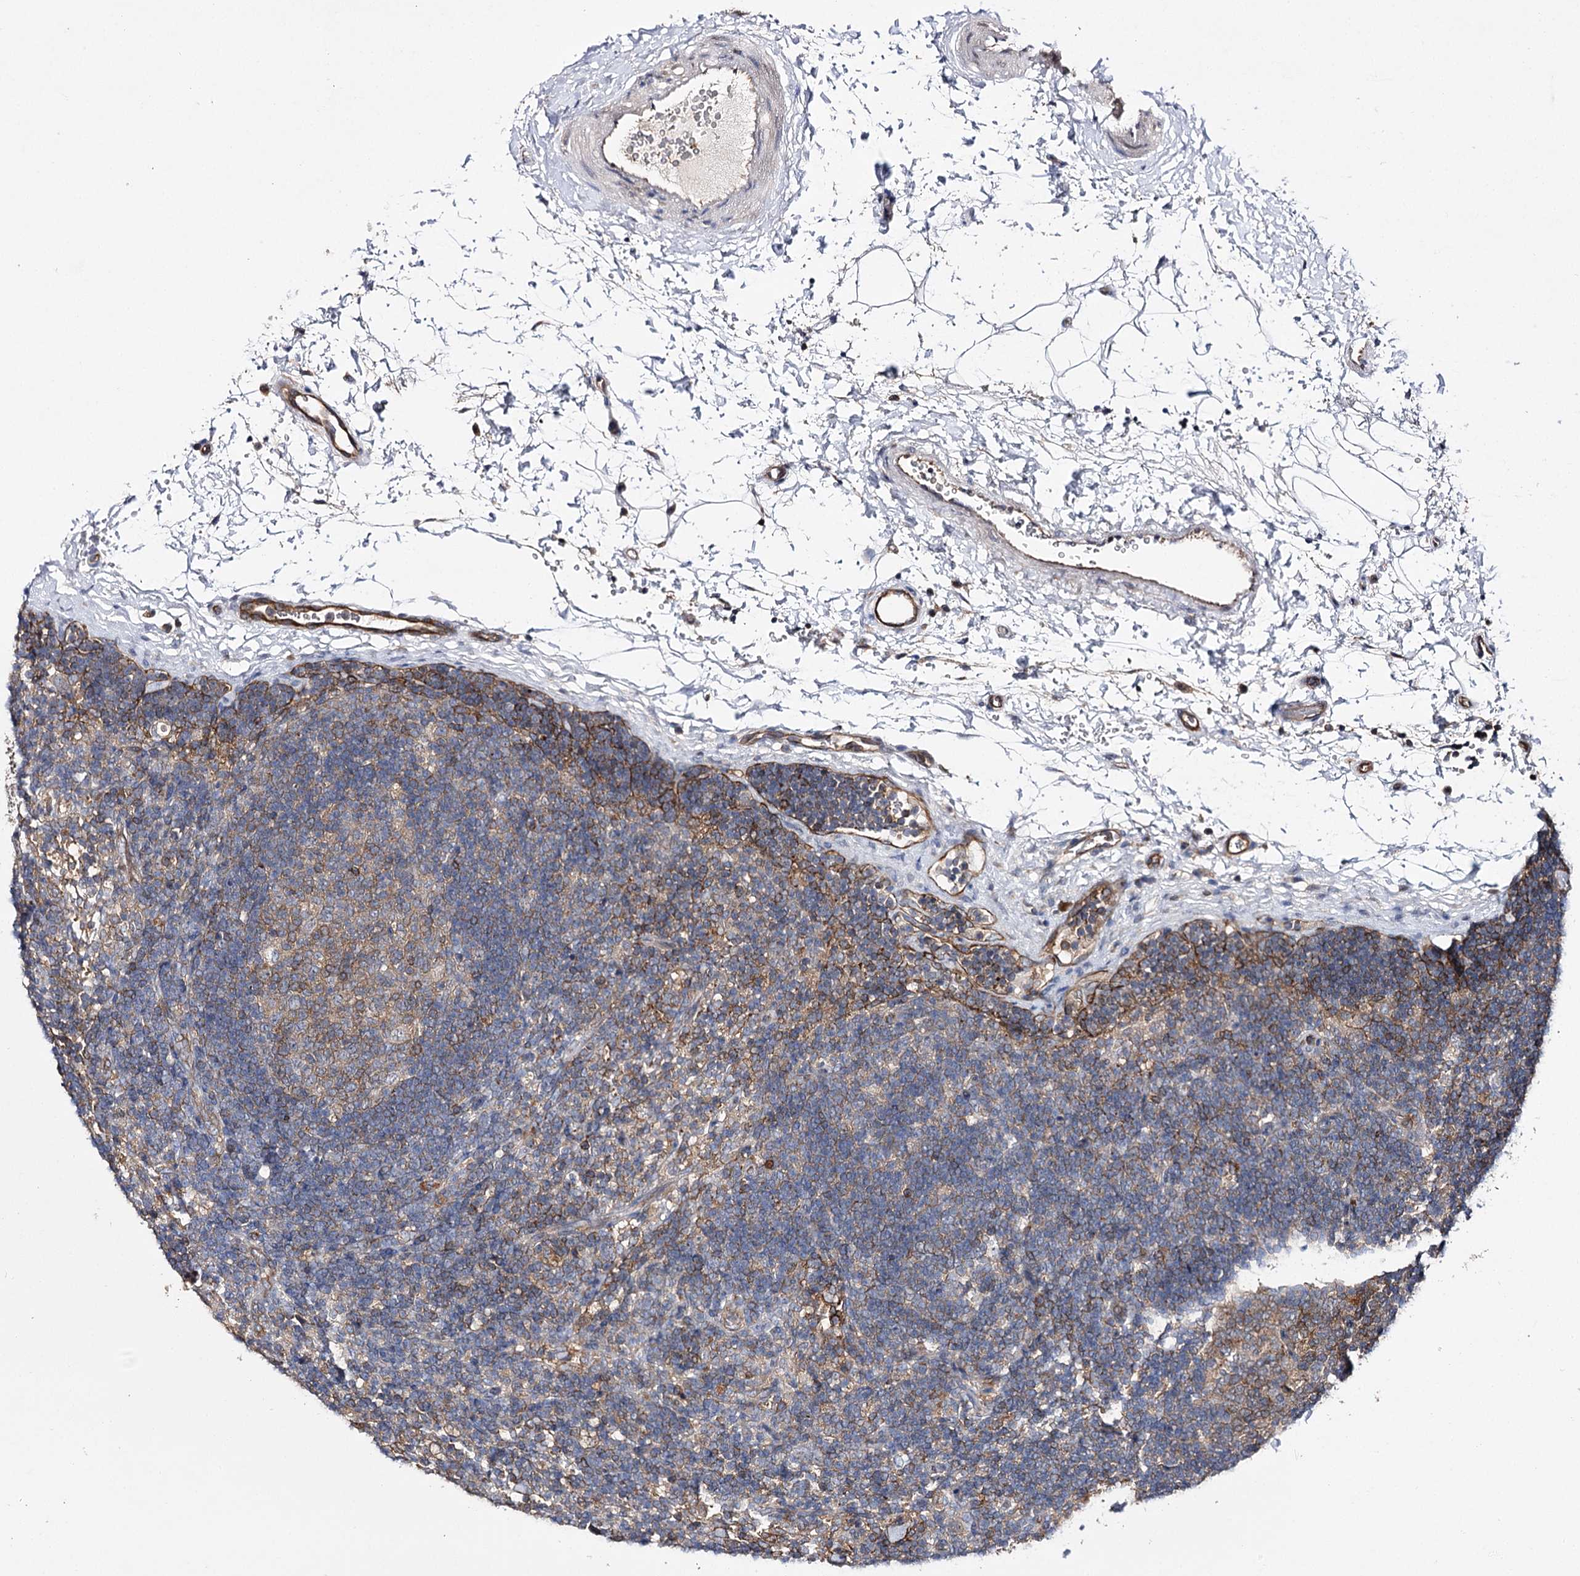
{"staining": {"intensity": "weak", "quantity": "25%-75%", "location": "cytoplasmic/membranous"}, "tissue": "lymph node", "cell_type": "Germinal center cells", "image_type": "normal", "snomed": [{"axis": "morphology", "description": "Normal tissue, NOS"}, {"axis": "topography", "description": "Lymph node"}], "caption": "This histopathology image exhibits IHC staining of normal lymph node, with low weak cytoplasmic/membranous expression in approximately 25%-75% of germinal center cells.", "gene": "BCR", "patient": {"sex": "female", "age": 22}}